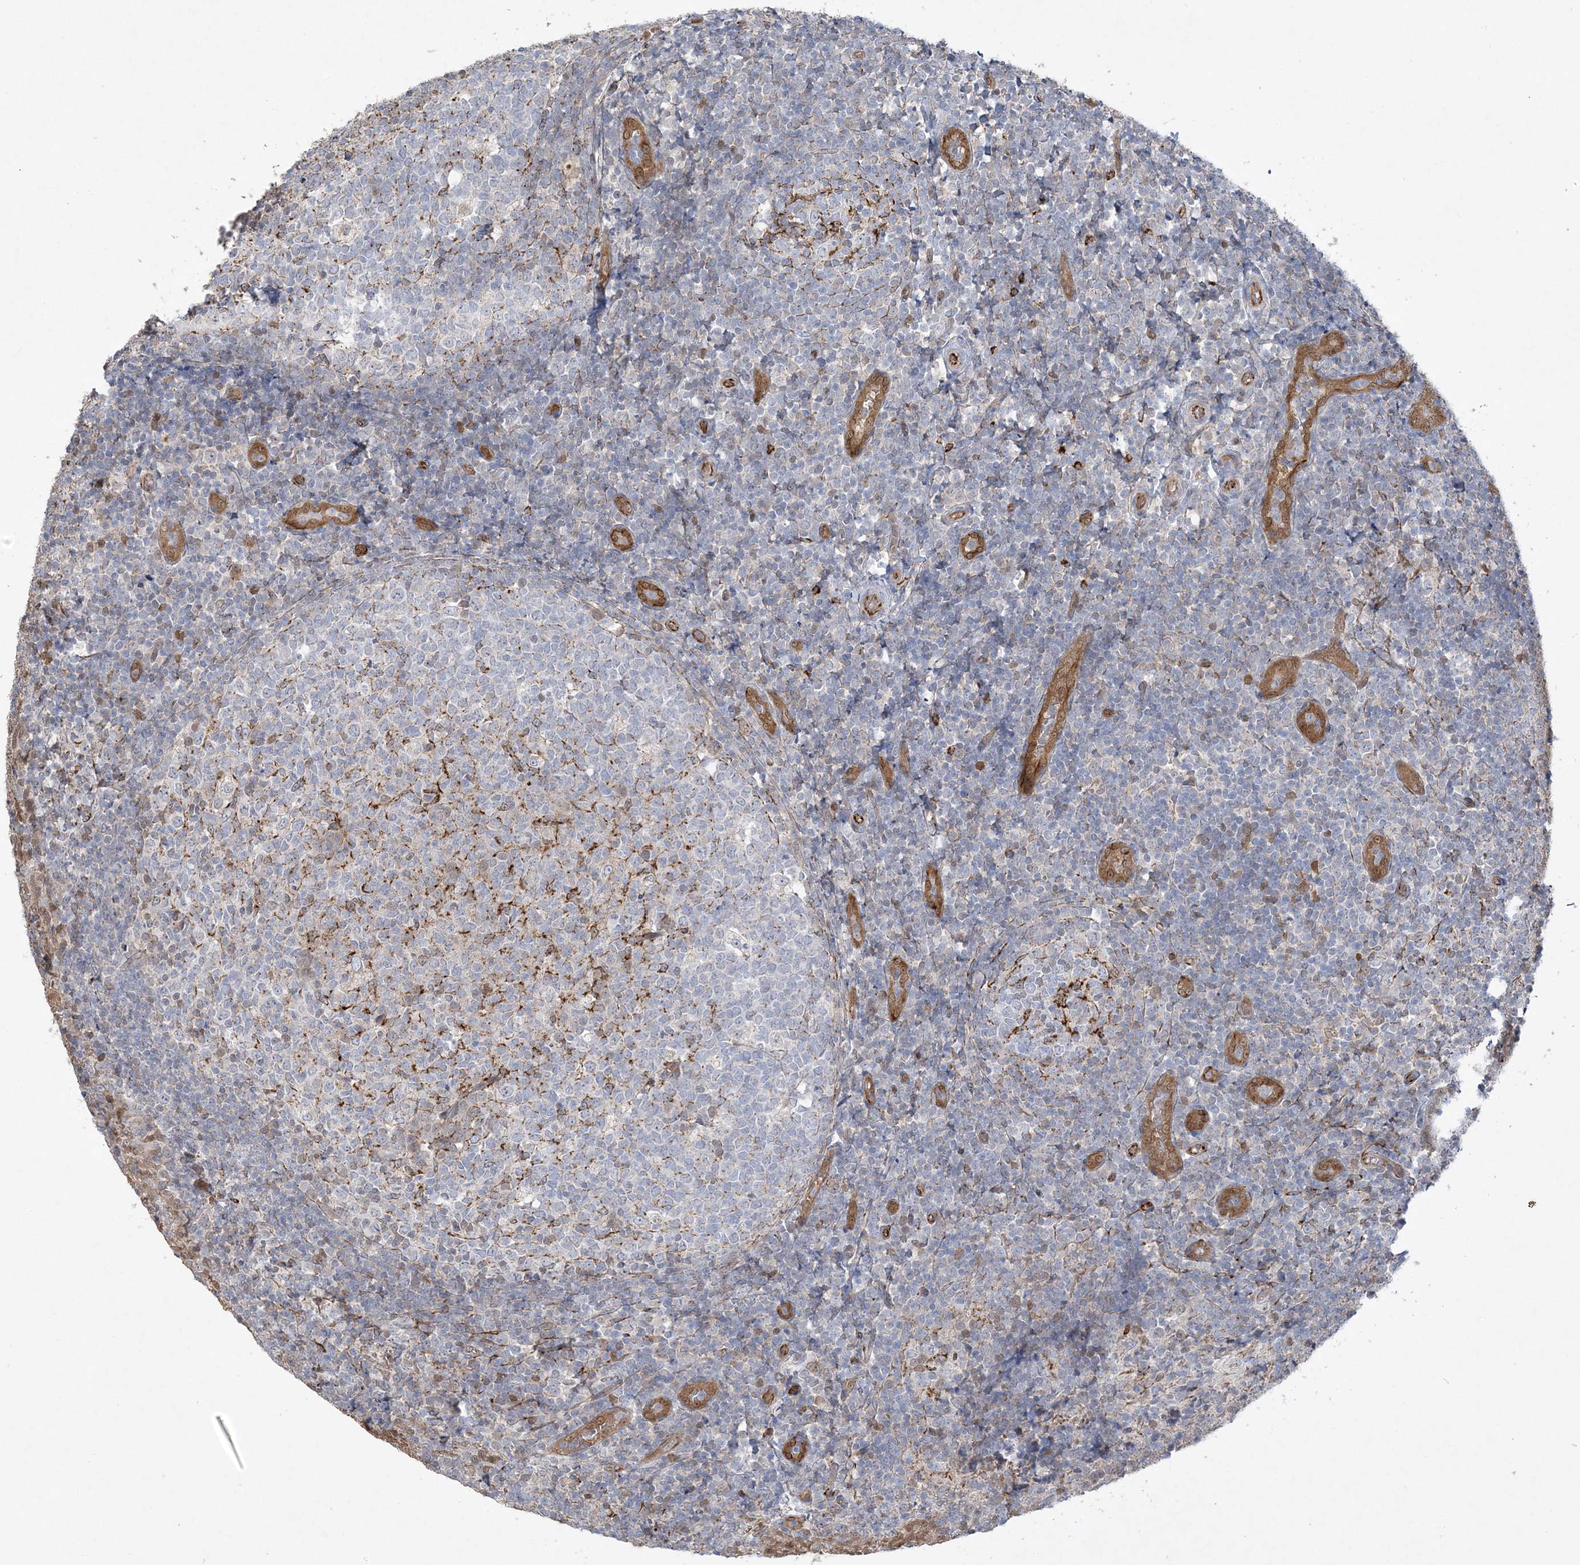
{"staining": {"intensity": "moderate", "quantity": "<25%", "location": "cytoplasmic/membranous"}, "tissue": "tonsil", "cell_type": "Germinal center cells", "image_type": "normal", "snomed": [{"axis": "morphology", "description": "Normal tissue, NOS"}, {"axis": "topography", "description": "Tonsil"}], "caption": "Immunohistochemical staining of normal human tonsil shows moderate cytoplasmic/membranous protein positivity in about <25% of germinal center cells.", "gene": "INPP1", "patient": {"sex": "female", "age": 19}}